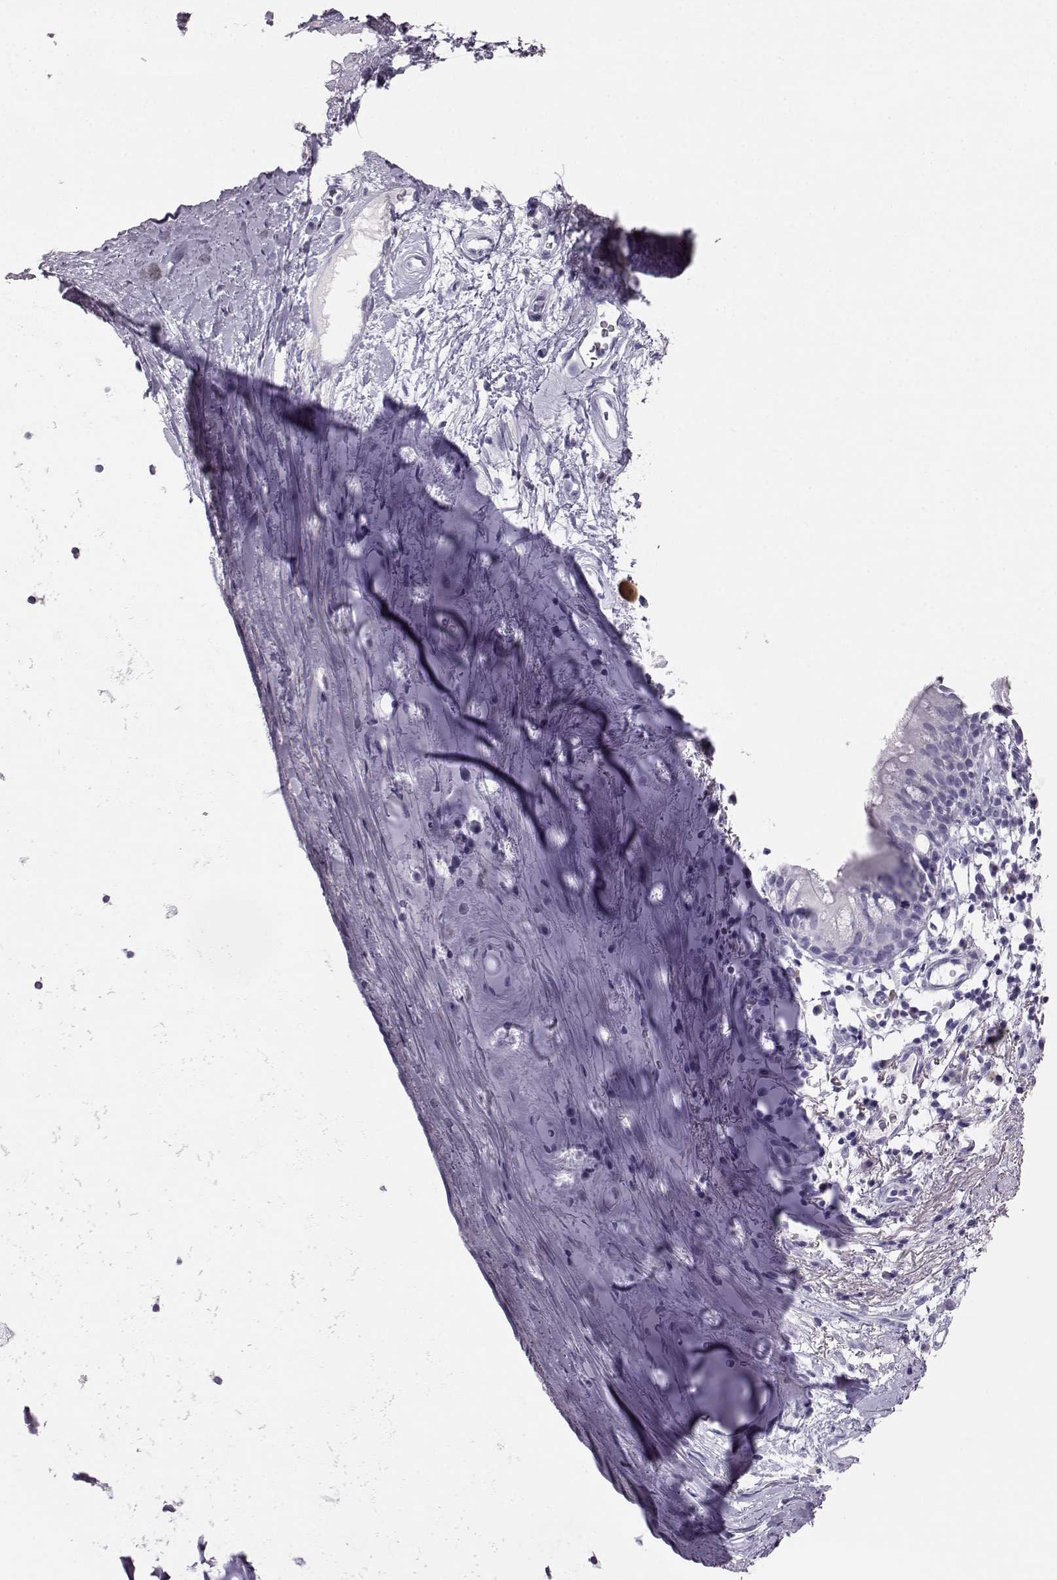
{"staining": {"intensity": "negative", "quantity": "none", "location": "none"}, "tissue": "bronchus", "cell_type": "Respiratory epithelial cells", "image_type": "normal", "snomed": [{"axis": "morphology", "description": "Normal tissue, NOS"}, {"axis": "topography", "description": "Cartilage tissue"}, {"axis": "topography", "description": "Bronchus"}], "caption": "Immunohistochemistry image of unremarkable bronchus: human bronchus stained with DAB (3,3'-diaminobenzidine) exhibits no significant protein staining in respiratory epithelial cells.", "gene": "ITLN1", "patient": {"sex": "male", "age": 58}}